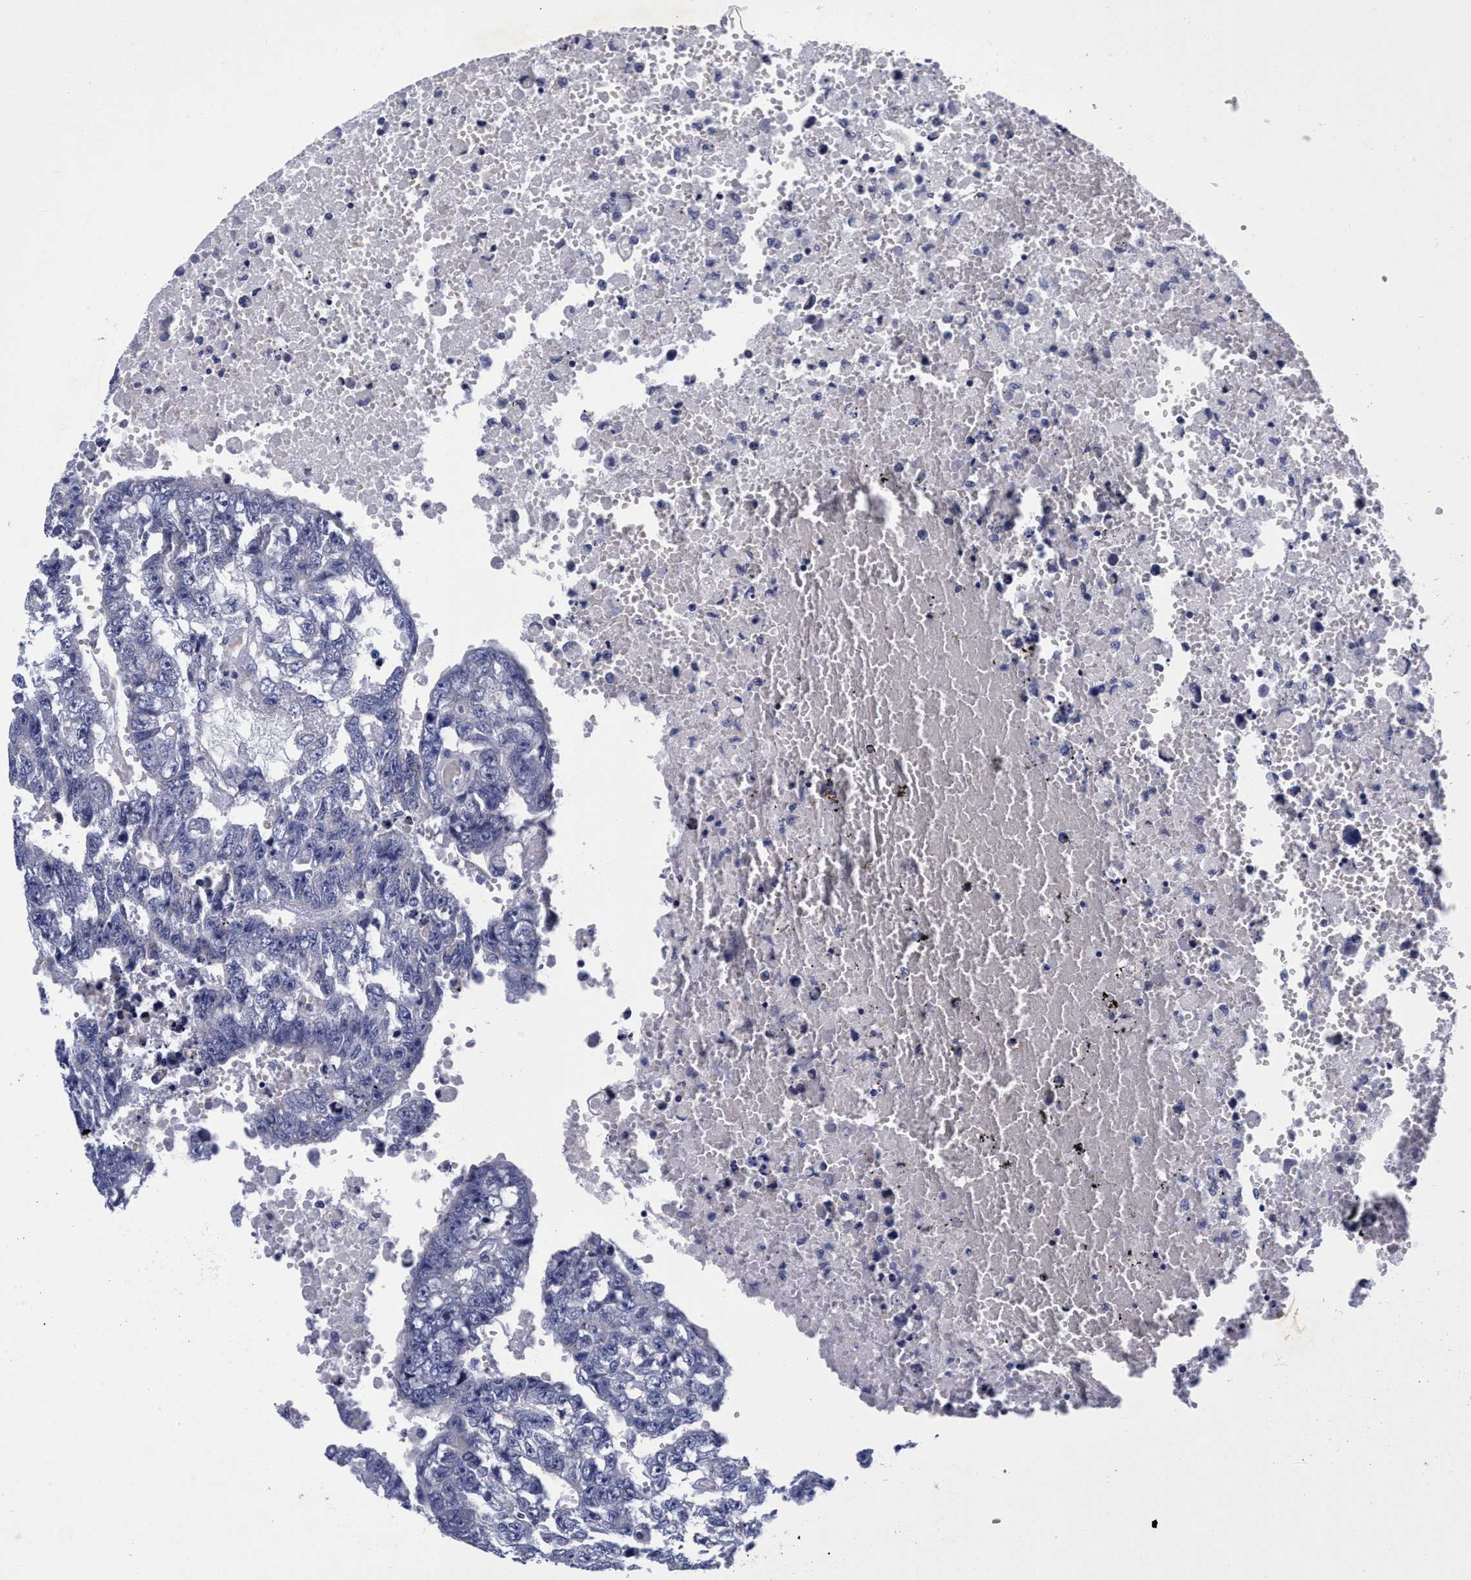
{"staining": {"intensity": "negative", "quantity": "none", "location": "none"}, "tissue": "testis cancer", "cell_type": "Tumor cells", "image_type": "cancer", "snomed": [{"axis": "morphology", "description": "Carcinoma, Embryonal, NOS"}, {"axis": "topography", "description": "Testis"}], "caption": "This is an IHC image of human testis cancer. There is no staining in tumor cells.", "gene": "PLPPR1", "patient": {"sex": "male", "age": 25}}